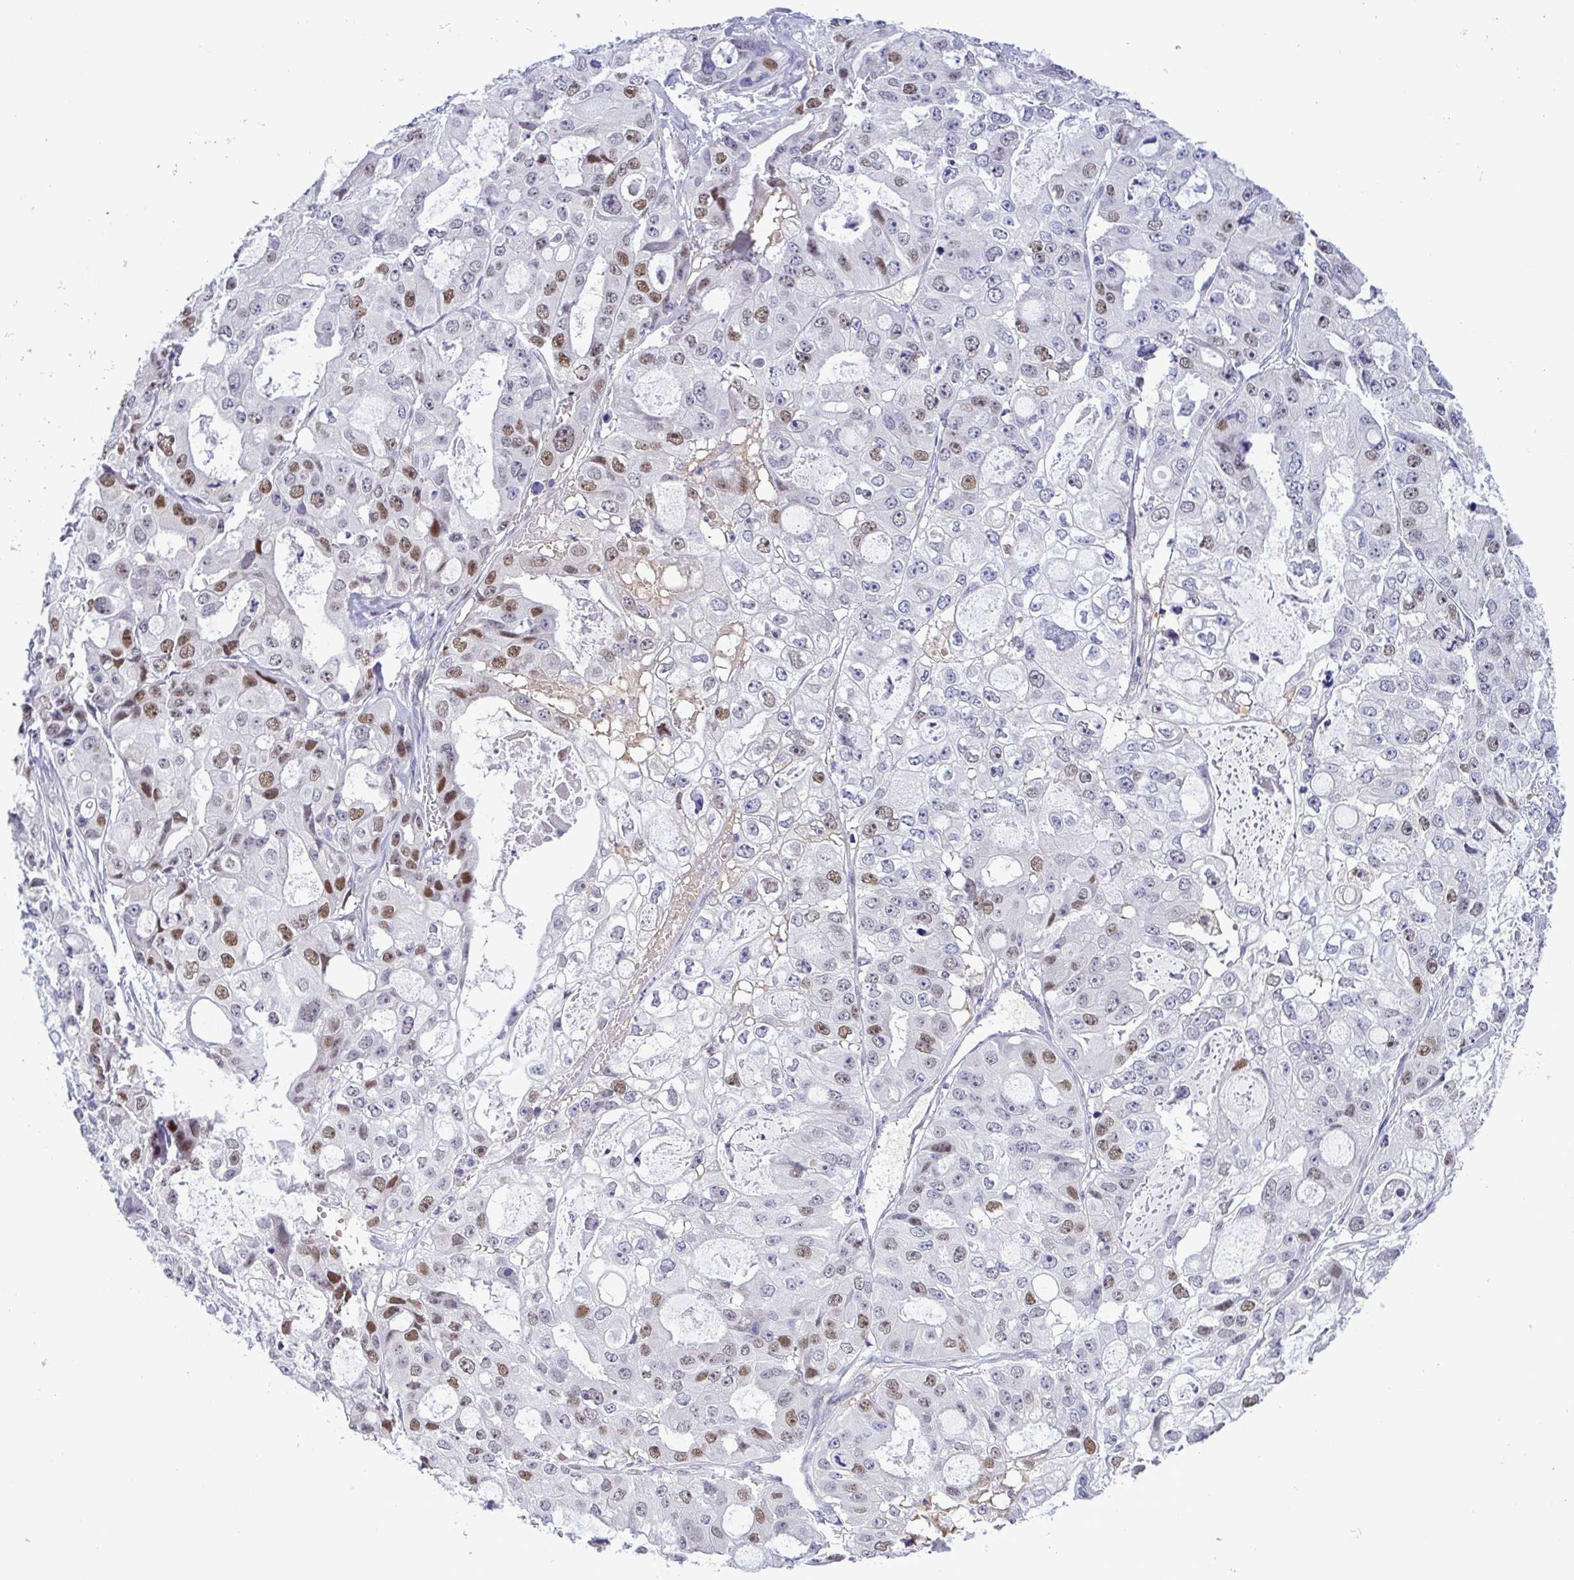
{"staining": {"intensity": "moderate", "quantity": "<25%", "location": "nuclear"}, "tissue": "ovarian cancer", "cell_type": "Tumor cells", "image_type": "cancer", "snomed": [{"axis": "morphology", "description": "Cystadenocarcinoma, serous, NOS"}, {"axis": "topography", "description": "Ovary"}], "caption": "Immunohistochemistry photomicrograph of neoplastic tissue: human serous cystadenocarcinoma (ovarian) stained using immunohistochemistry displays low levels of moderate protein expression localized specifically in the nuclear of tumor cells, appearing as a nuclear brown color.", "gene": "TIPIN", "patient": {"sex": "female", "age": 56}}